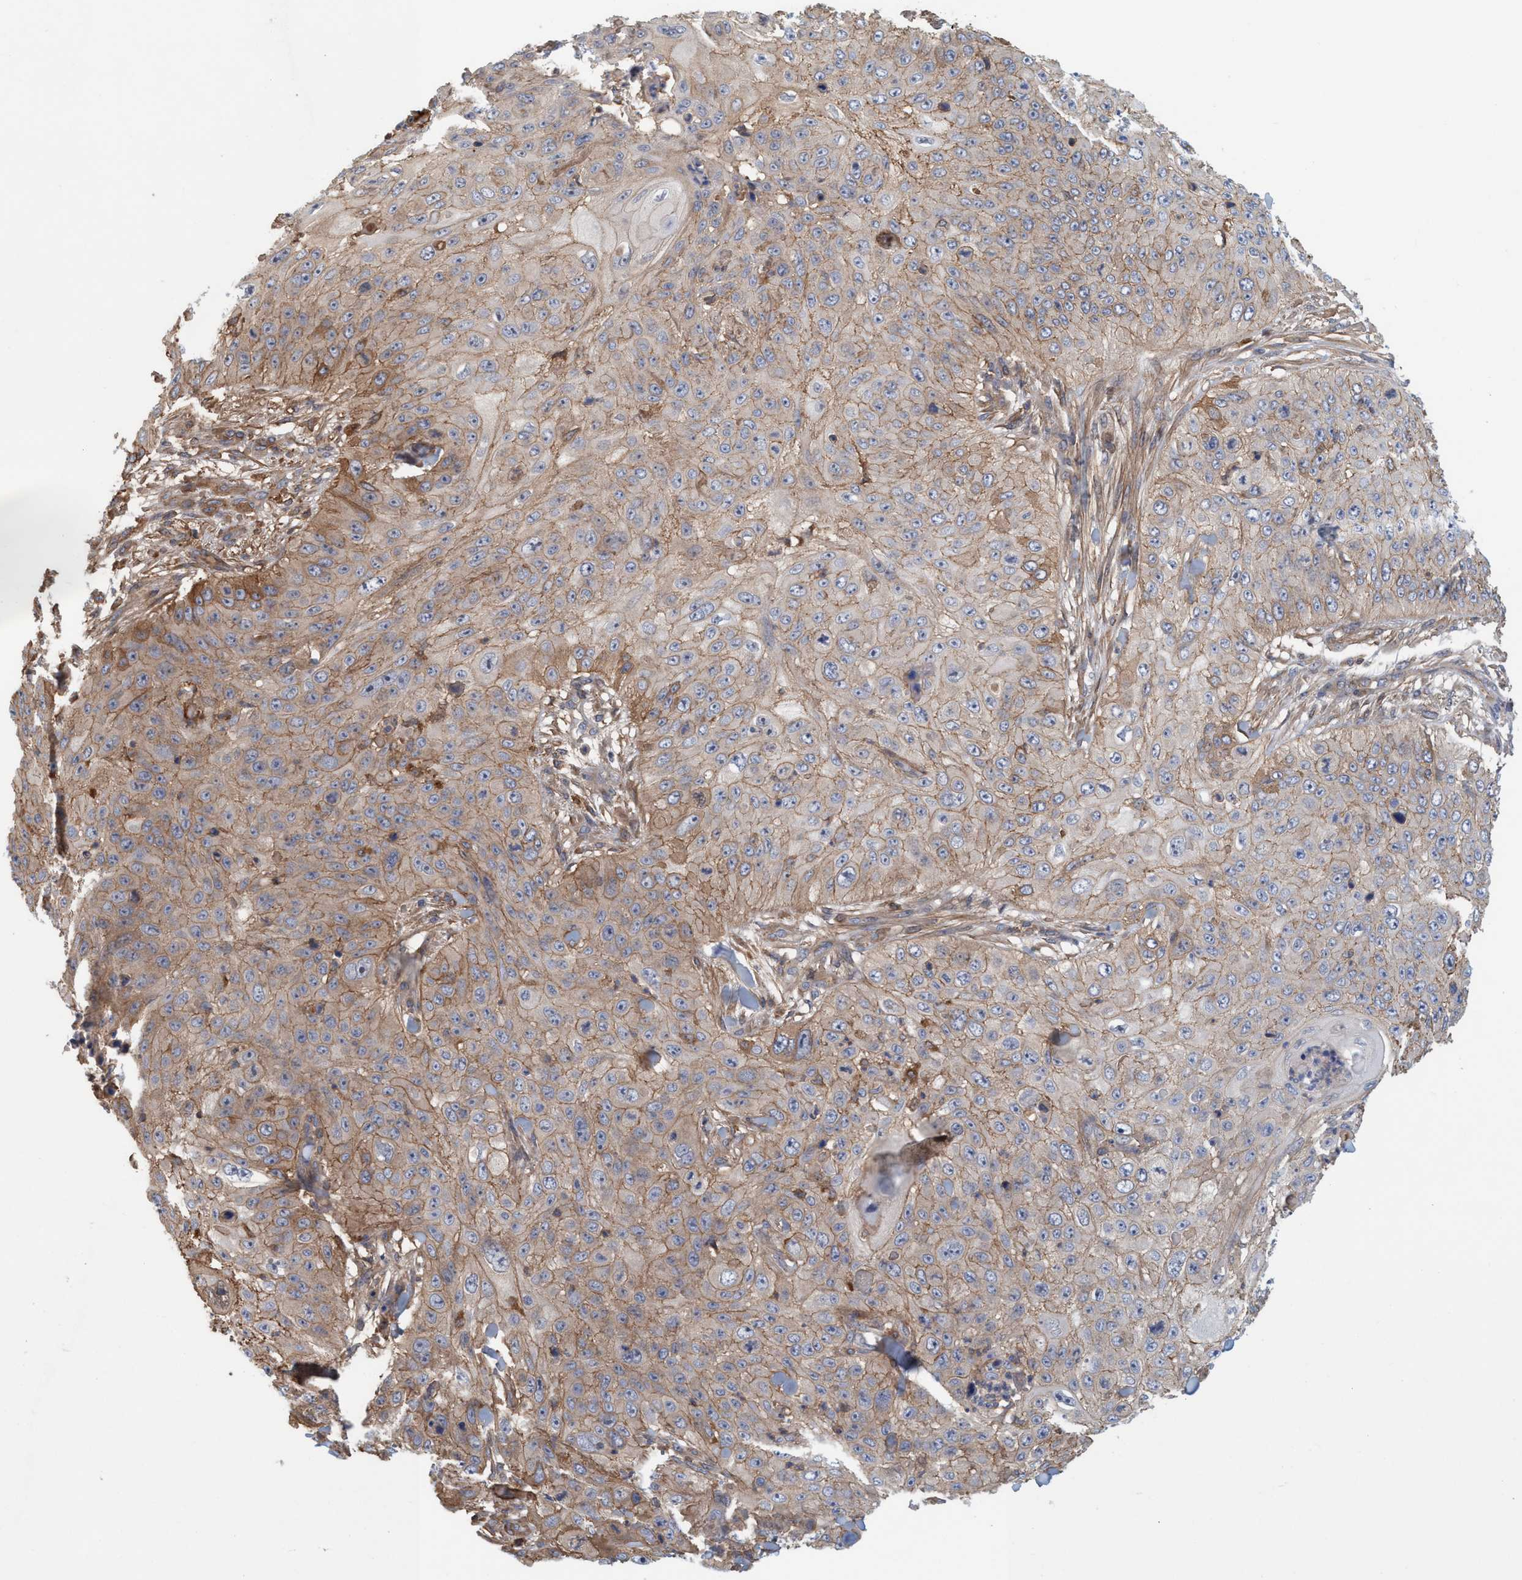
{"staining": {"intensity": "weak", "quantity": ">75%", "location": "cytoplasmic/membranous"}, "tissue": "skin cancer", "cell_type": "Tumor cells", "image_type": "cancer", "snomed": [{"axis": "morphology", "description": "Squamous cell carcinoma, NOS"}, {"axis": "topography", "description": "Skin"}], "caption": "A photomicrograph showing weak cytoplasmic/membranous staining in approximately >75% of tumor cells in skin cancer, as visualized by brown immunohistochemical staining.", "gene": "SPECC1", "patient": {"sex": "female", "age": 80}}